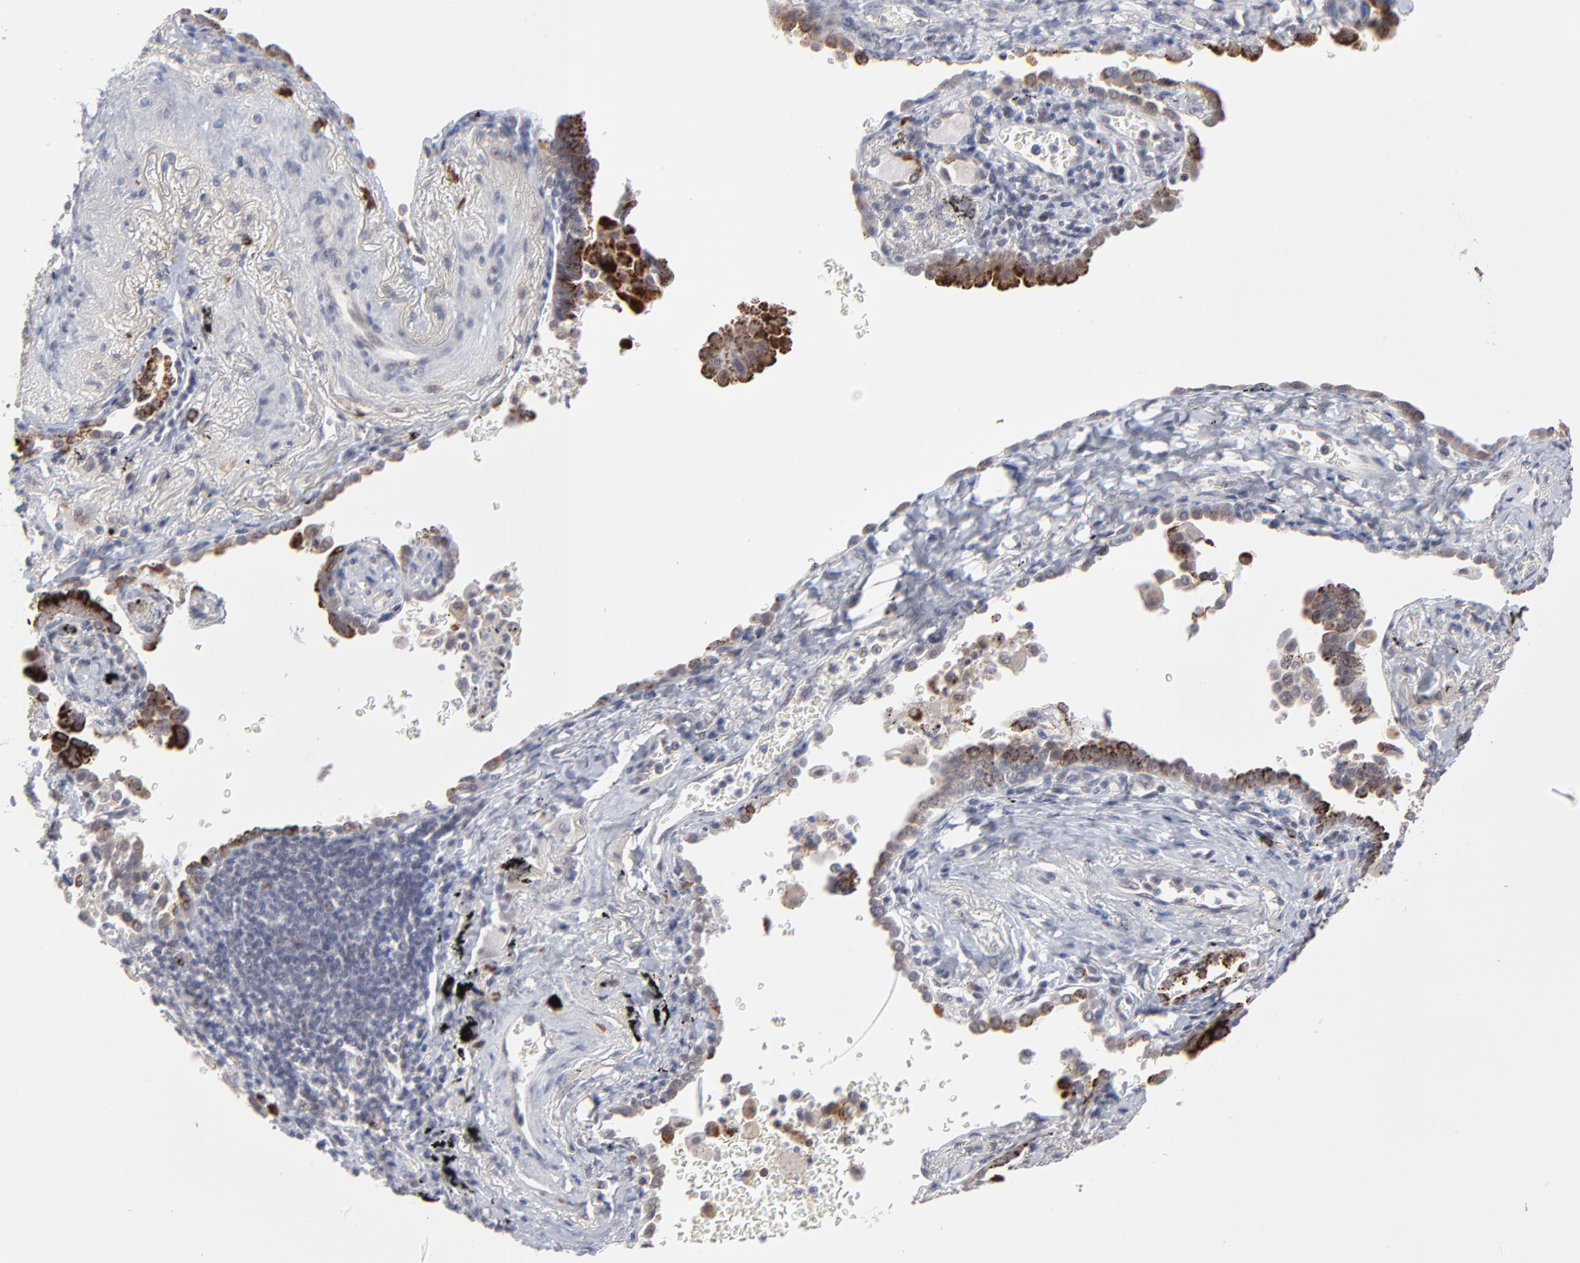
{"staining": {"intensity": "strong", "quantity": "25%-75%", "location": "cytoplasmic/membranous,nuclear"}, "tissue": "lung cancer", "cell_type": "Tumor cells", "image_type": "cancer", "snomed": [{"axis": "morphology", "description": "Adenocarcinoma, NOS"}, {"axis": "topography", "description": "Lung"}], "caption": "Human lung adenocarcinoma stained with a protein marker displays strong staining in tumor cells.", "gene": "NBN", "patient": {"sex": "female", "age": 64}}